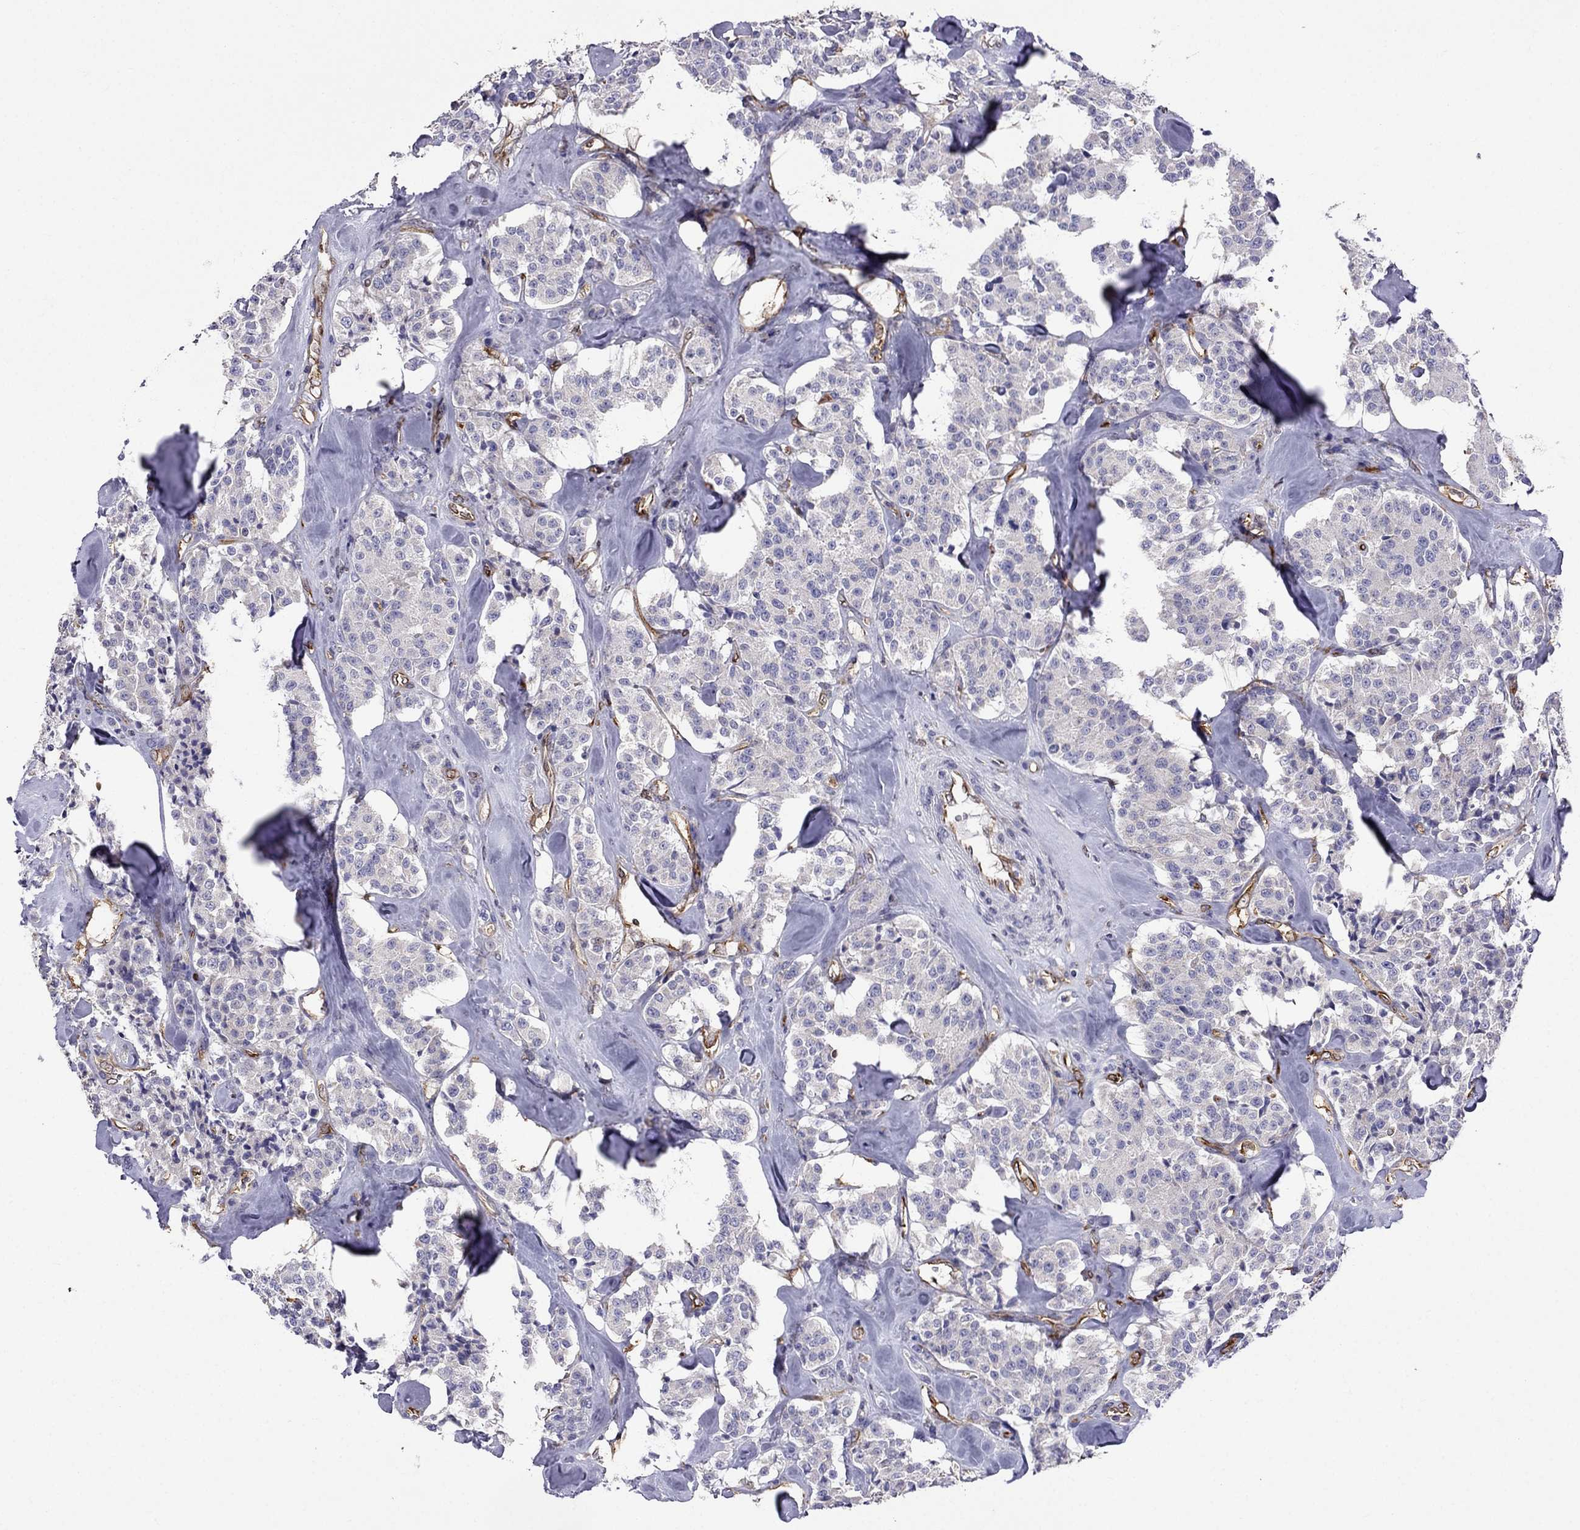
{"staining": {"intensity": "negative", "quantity": "none", "location": "none"}, "tissue": "carcinoid", "cell_type": "Tumor cells", "image_type": "cancer", "snomed": [{"axis": "morphology", "description": "Carcinoid, malignant, NOS"}, {"axis": "topography", "description": "Pancreas"}], "caption": "High power microscopy micrograph of an immunohistochemistry photomicrograph of carcinoid, revealing no significant positivity in tumor cells.", "gene": "GNAL", "patient": {"sex": "male", "age": 41}}